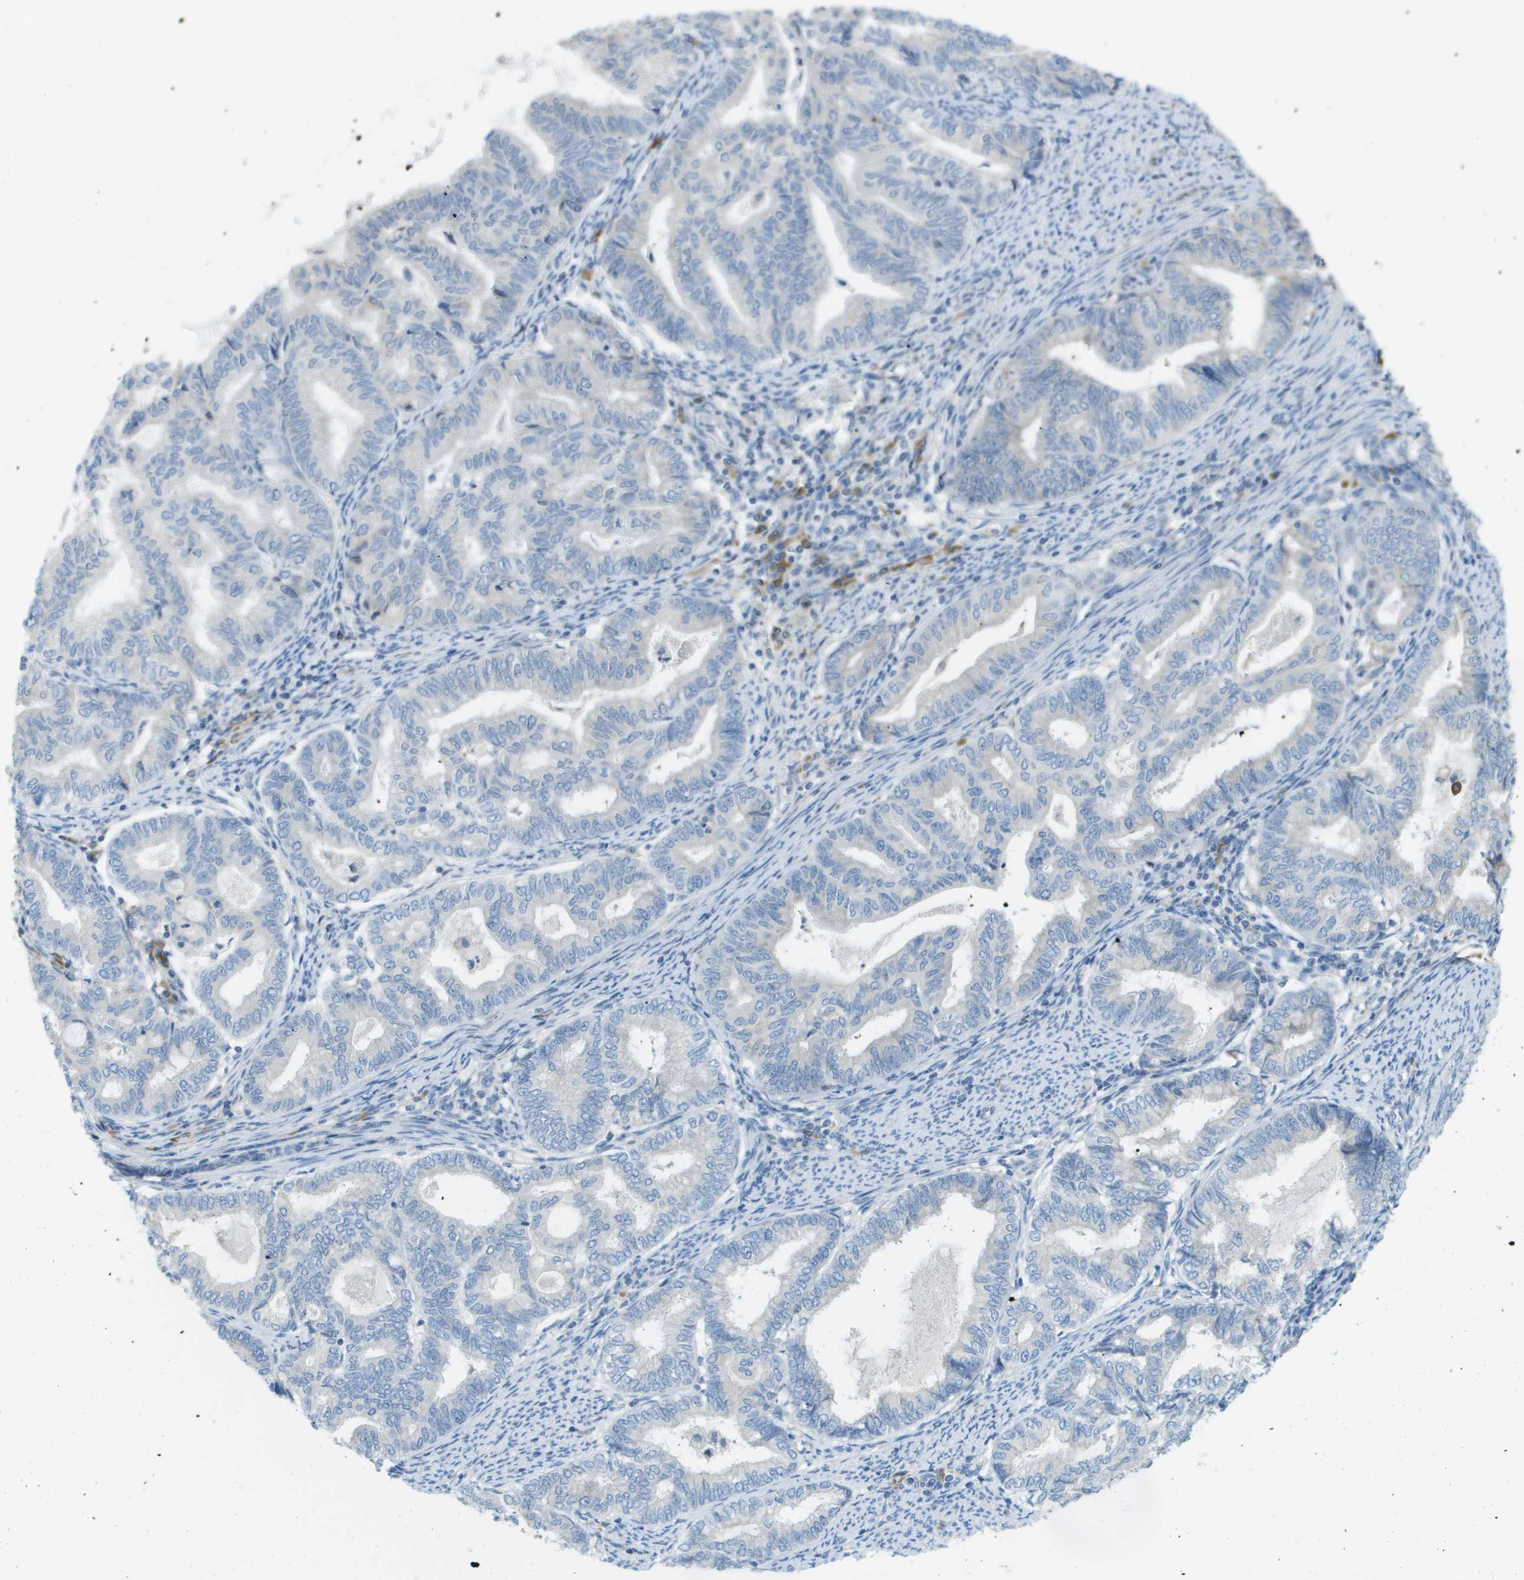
{"staining": {"intensity": "negative", "quantity": "none", "location": "none"}, "tissue": "endometrial cancer", "cell_type": "Tumor cells", "image_type": "cancer", "snomed": [{"axis": "morphology", "description": "Adenocarcinoma, NOS"}, {"axis": "topography", "description": "Endometrium"}], "caption": "Photomicrograph shows no significant protein staining in tumor cells of endometrial cancer (adenocarcinoma).", "gene": "DNAJB11", "patient": {"sex": "female", "age": 79}}